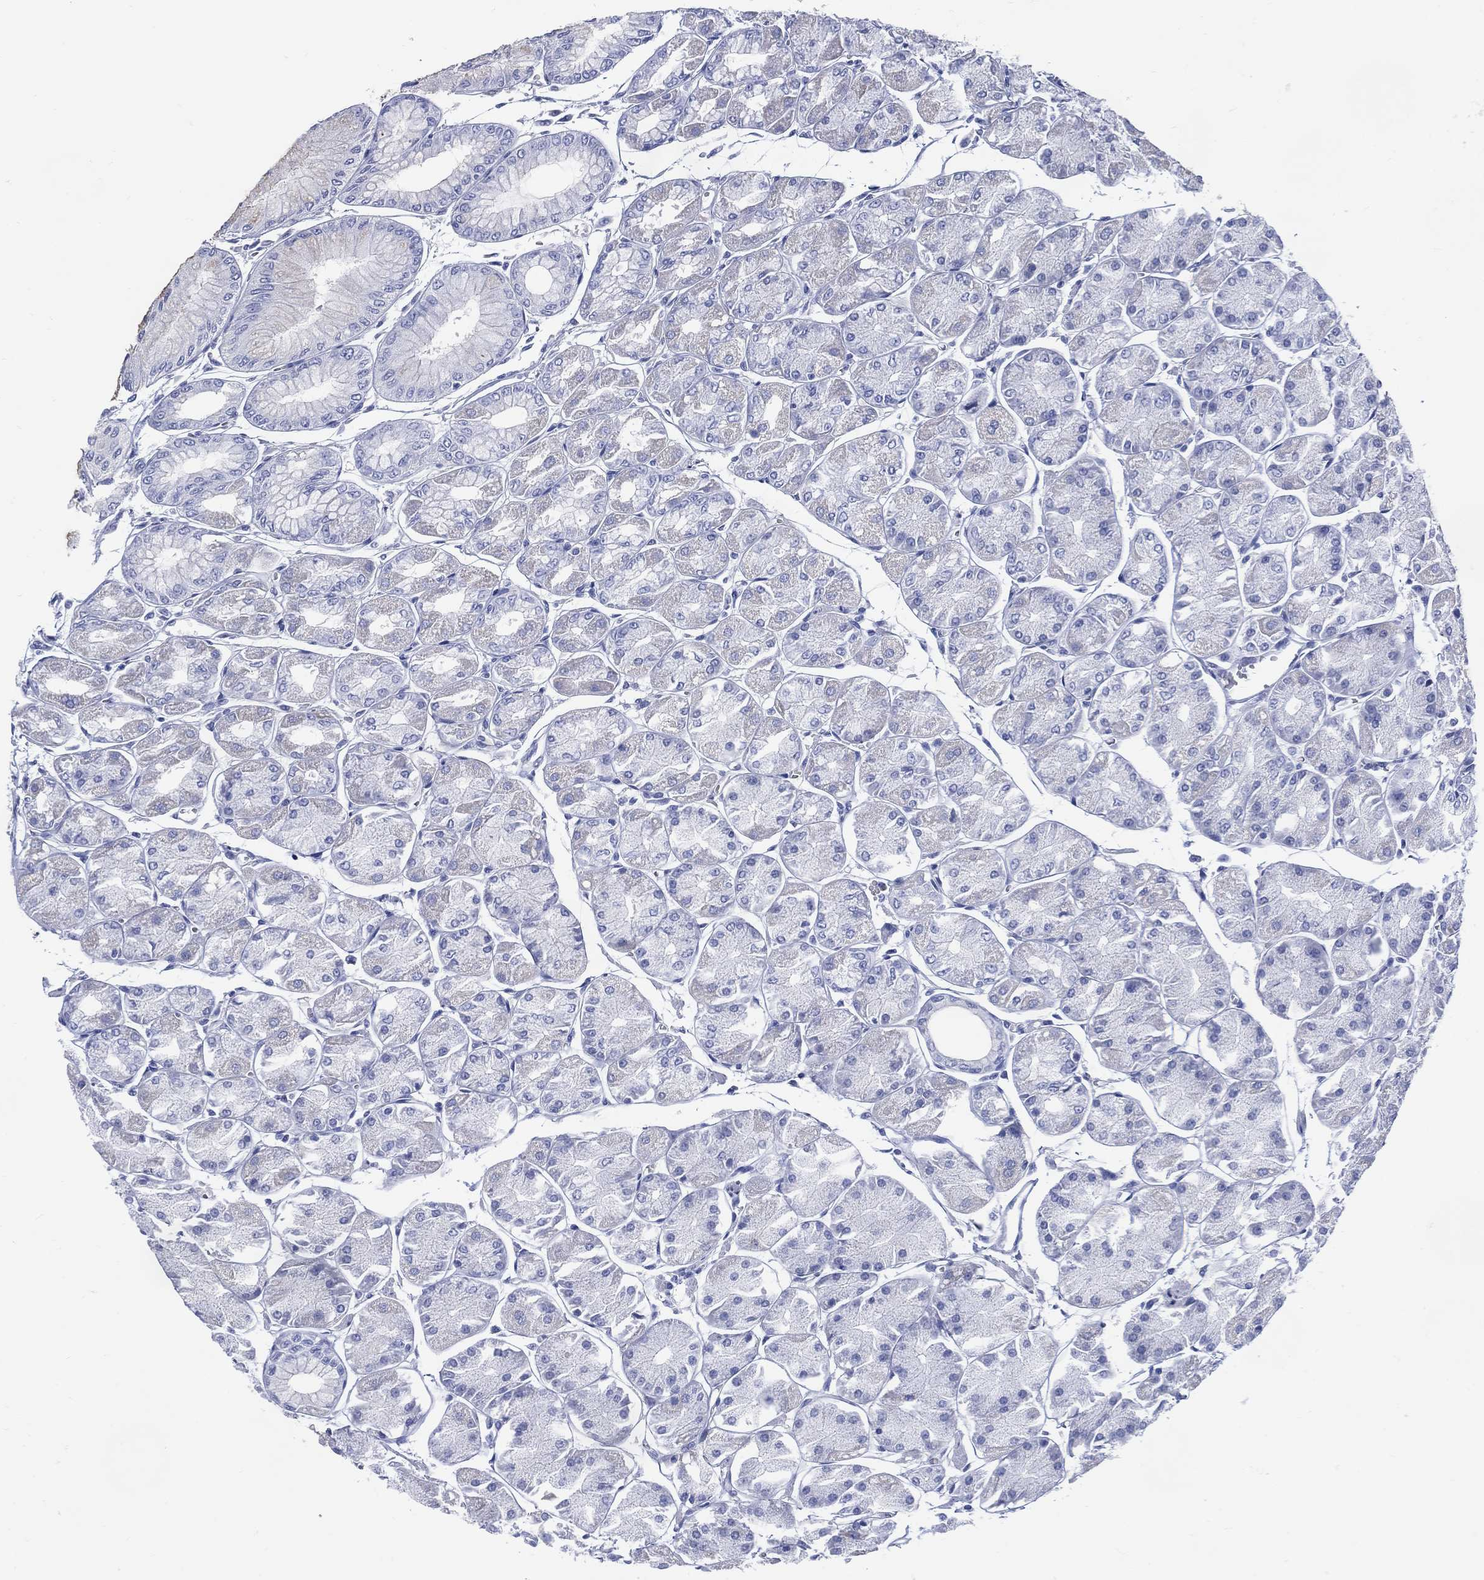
{"staining": {"intensity": "negative", "quantity": "none", "location": "none"}, "tissue": "stomach", "cell_type": "Glandular cells", "image_type": "normal", "snomed": [{"axis": "morphology", "description": "Normal tissue, NOS"}, {"axis": "topography", "description": "Stomach, upper"}], "caption": "This is an IHC photomicrograph of benign human stomach. There is no expression in glandular cells.", "gene": "DDI1", "patient": {"sex": "male", "age": 60}}